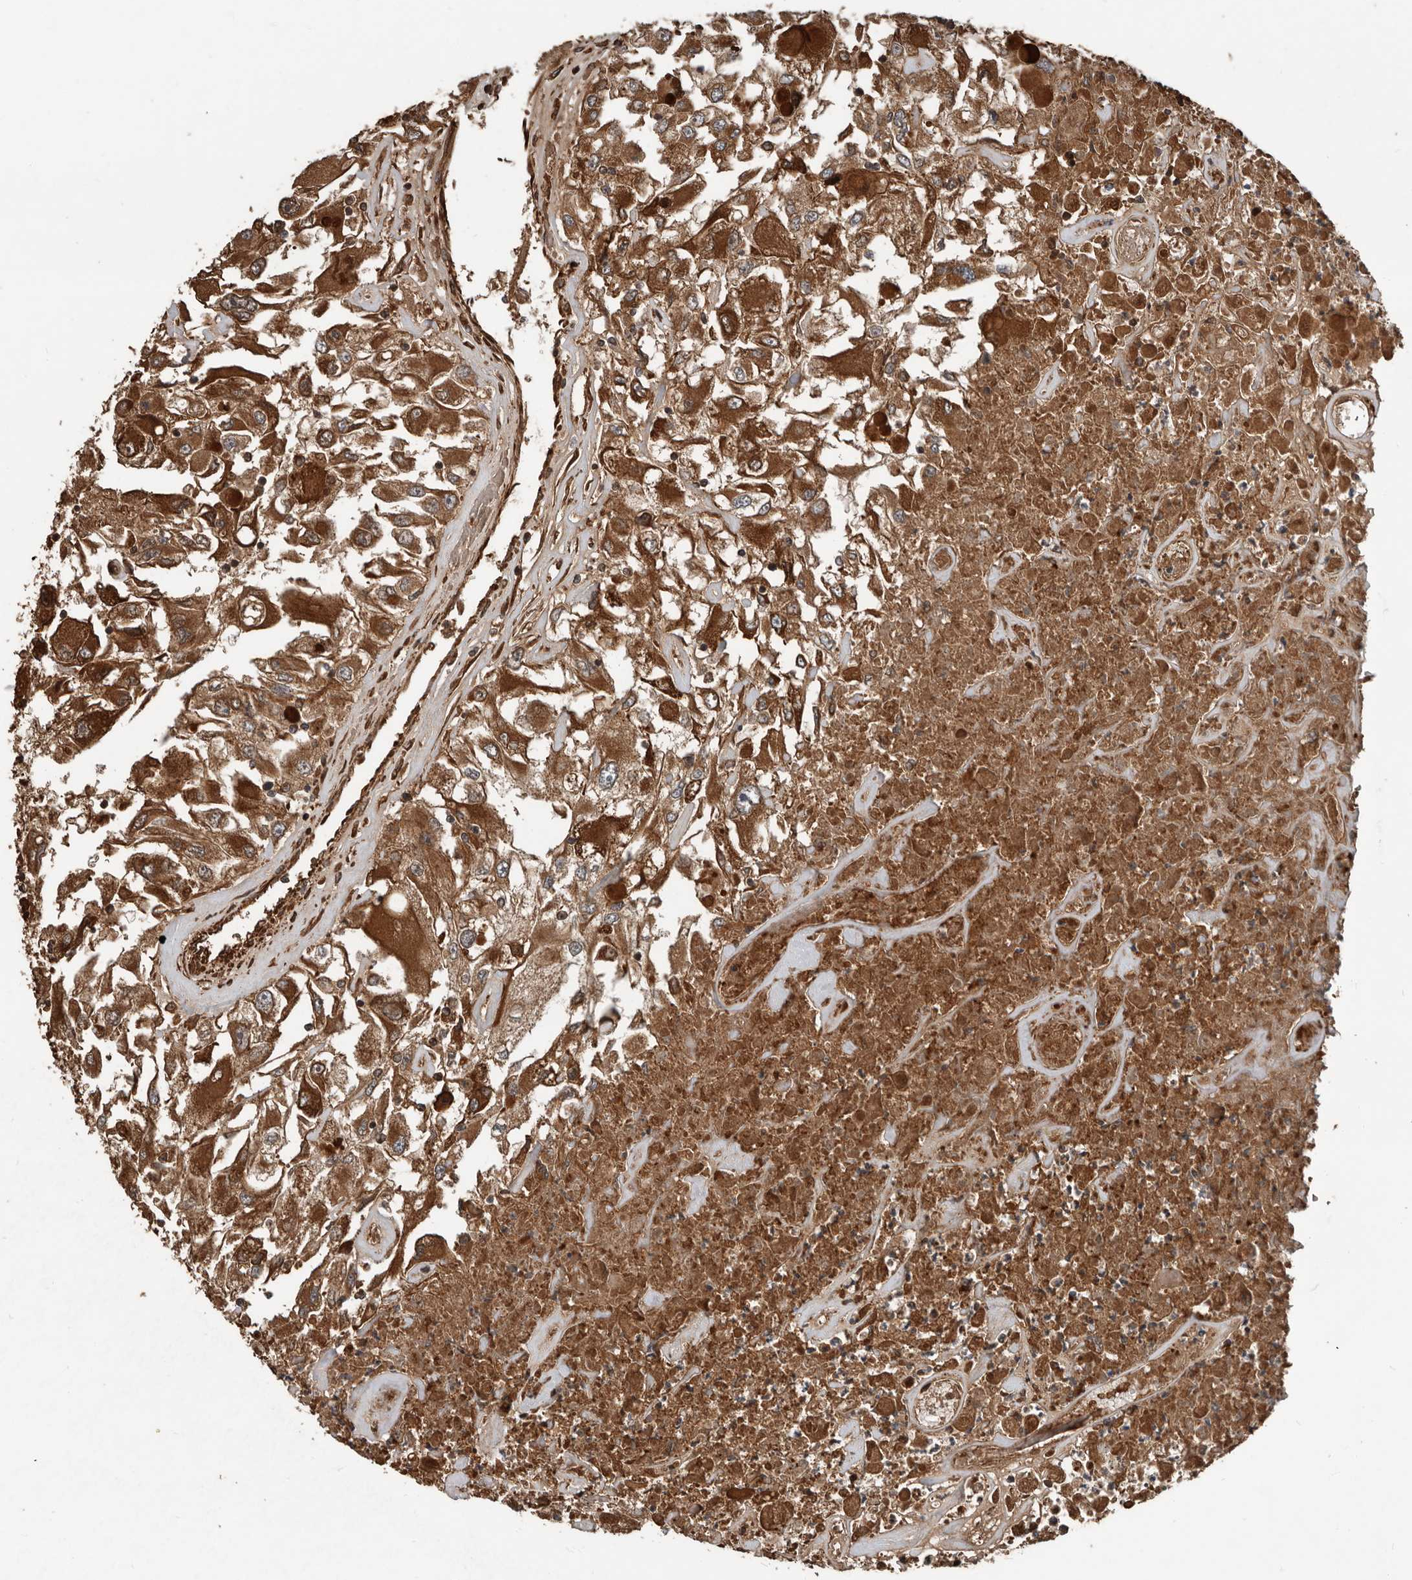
{"staining": {"intensity": "strong", "quantity": ">75%", "location": "cytoplasmic/membranous"}, "tissue": "renal cancer", "cell_type": "Tumor cells", "image_type": "cancer", "snomed": [{"axis": "morphology", "description": "Adenocarcinoma, NOS"}, {"axis": "topography", "description": "Kidney"}], "caption": "There is high levels of strong cytoplasmic/membranous staining in tumor cells of renal cancer, as demonstrated by immunohistochemical staining (brown color).", "gene": "YOD1", "patient": {"sex": "female", "age": 52}}